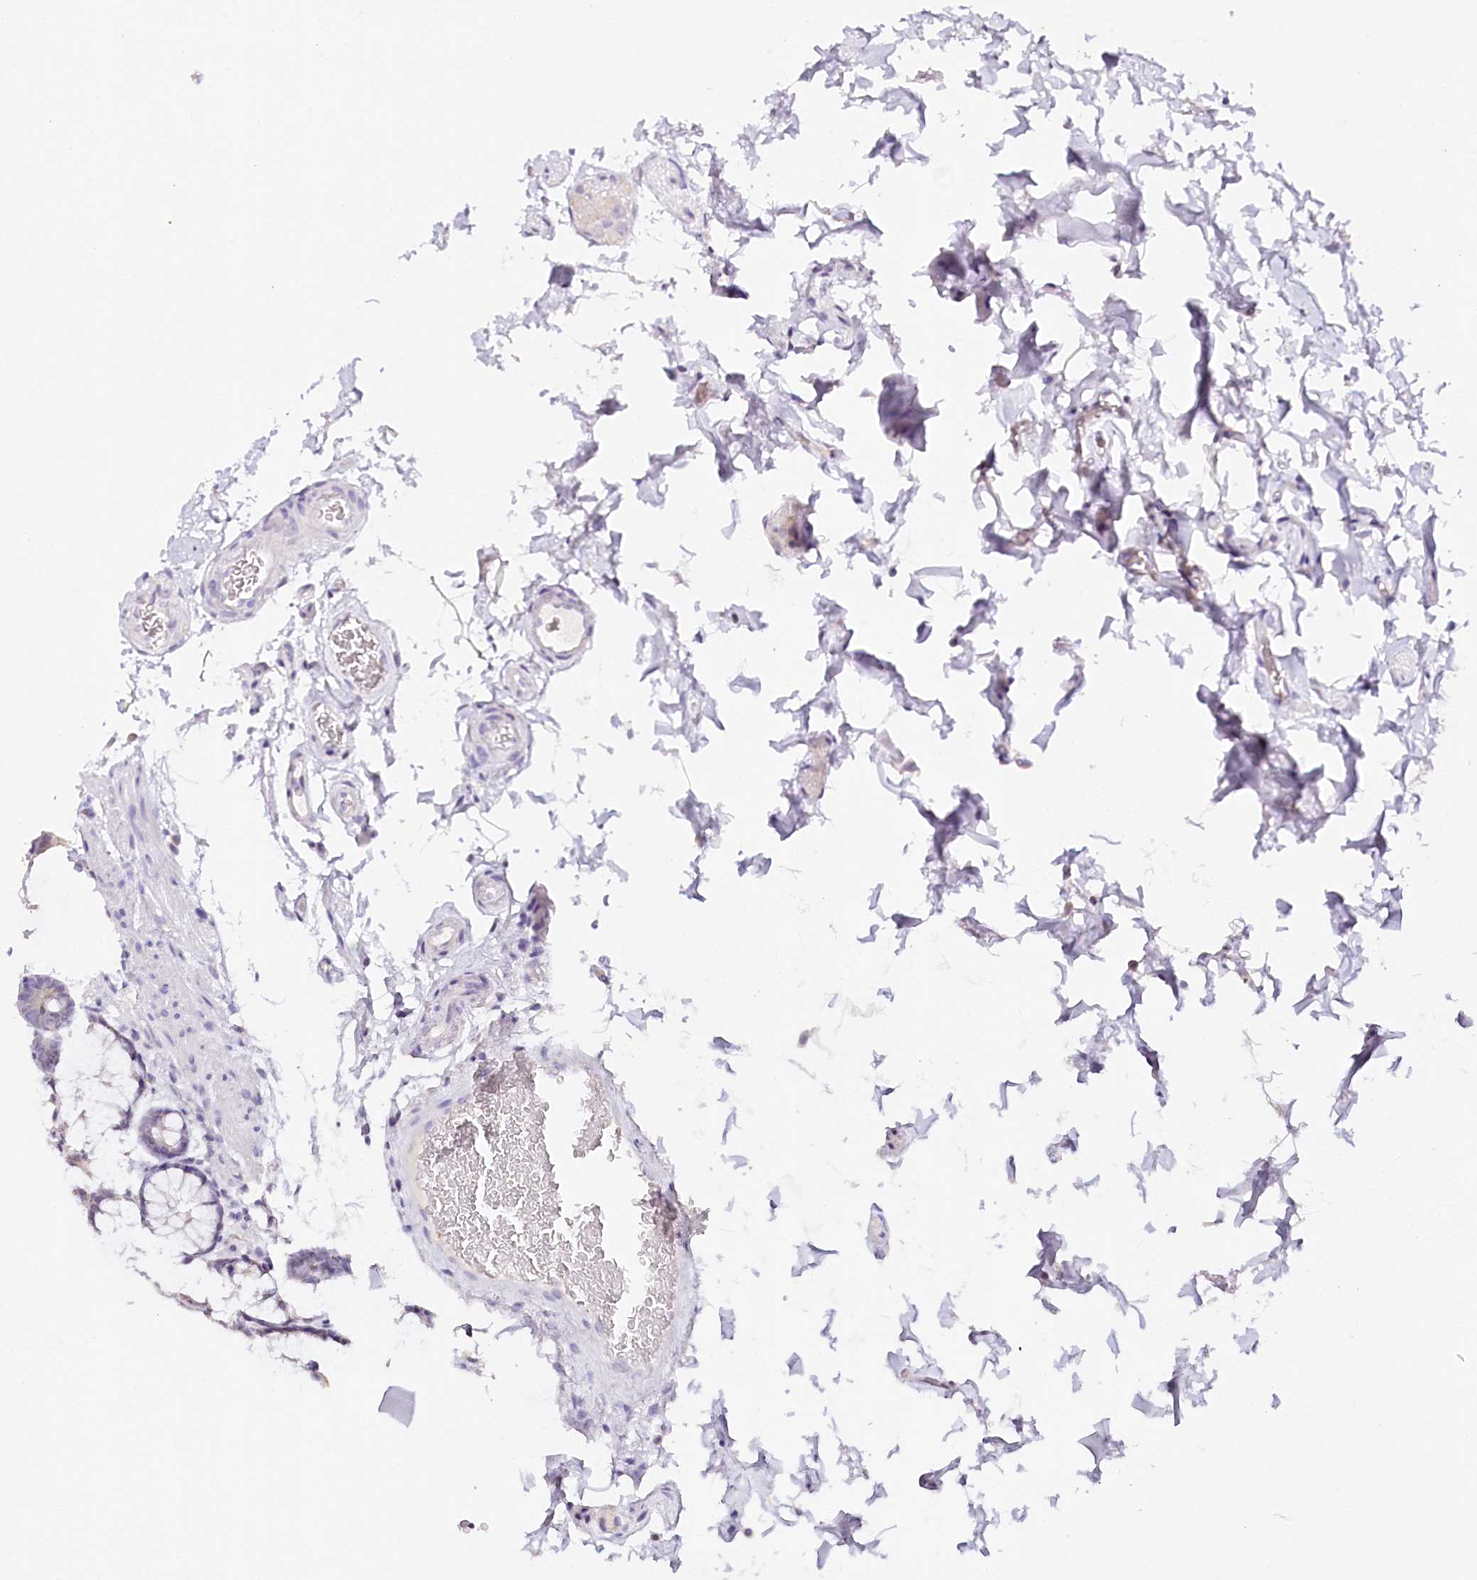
{"staining": {"intensity": "negative", "quantity": "none", "location": "none"}, "tissue": "colon", "cell_type": "Endothelial cells", "image_type": "normal", "snomed": [{"axis": "morphology", "description": "Normal tissue, NOS"}, {"axis": "topography", "description": "Colon"}], "caption": "This is a image of IHC staining of unremarkable colon, which shows no expression in endothelial cells.", "gene": "TP53", "patient": {"sex": "female", "age": 82}}